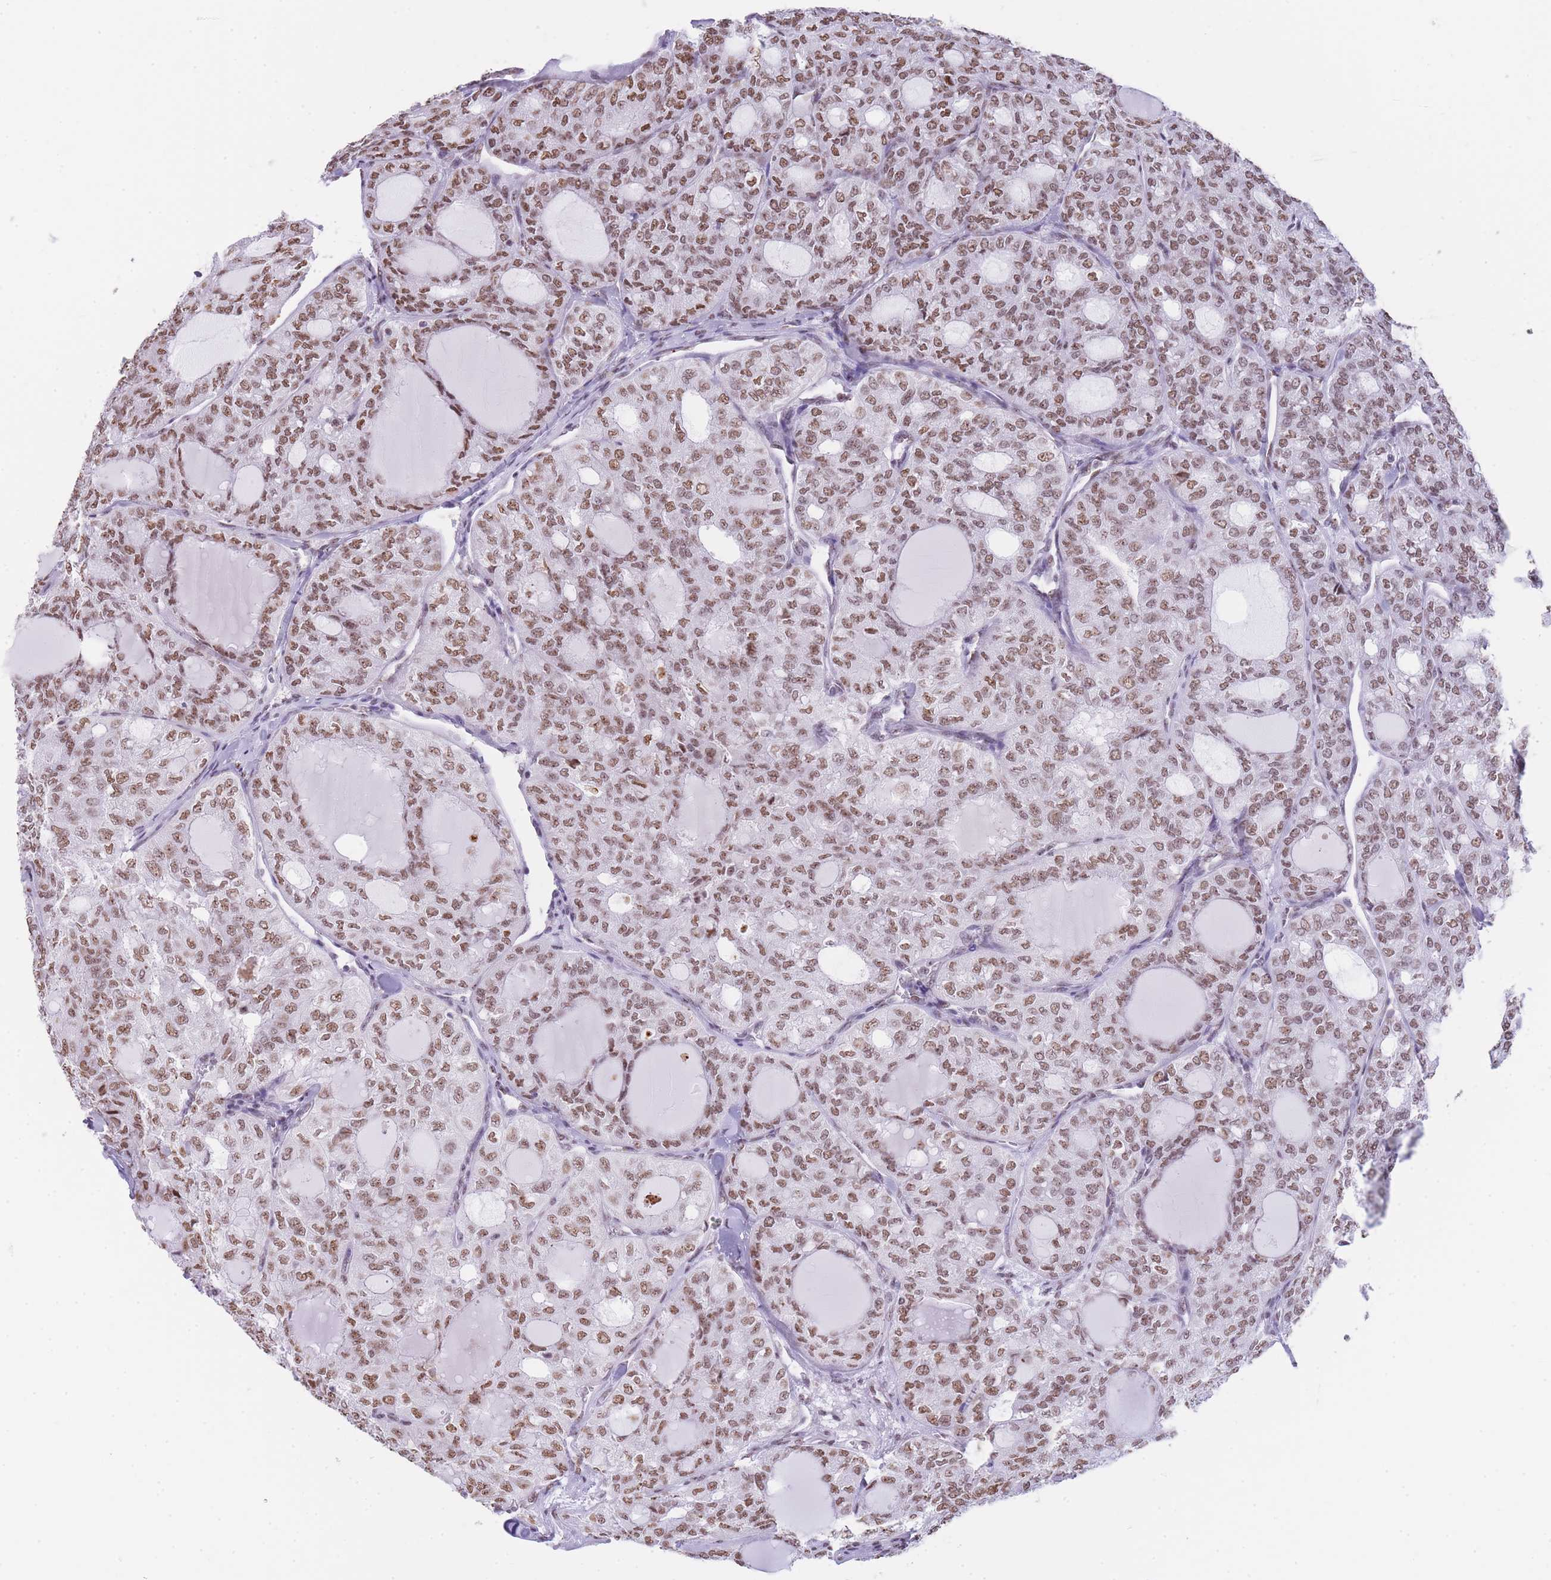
{"staining": {"intensity": "moderate", "quantity": ">75%", "location": "nuclear"}, "tissue": "thyroid cancer", "cell_type": "Tumor cells", "image_type": "cancer", "snomed": [{"axis": "morphology", "description": "Follicular adenoma carcinoma, NOS"}, {"axis": "topography", "description": "Thyroid gland"}], "caption": "Thyroid cancer tissue demonstrates moderate nuclear staining in about >75% of tumor cells", "gene": "EVC2", "patient": {"sex": "male", "age": 75}}